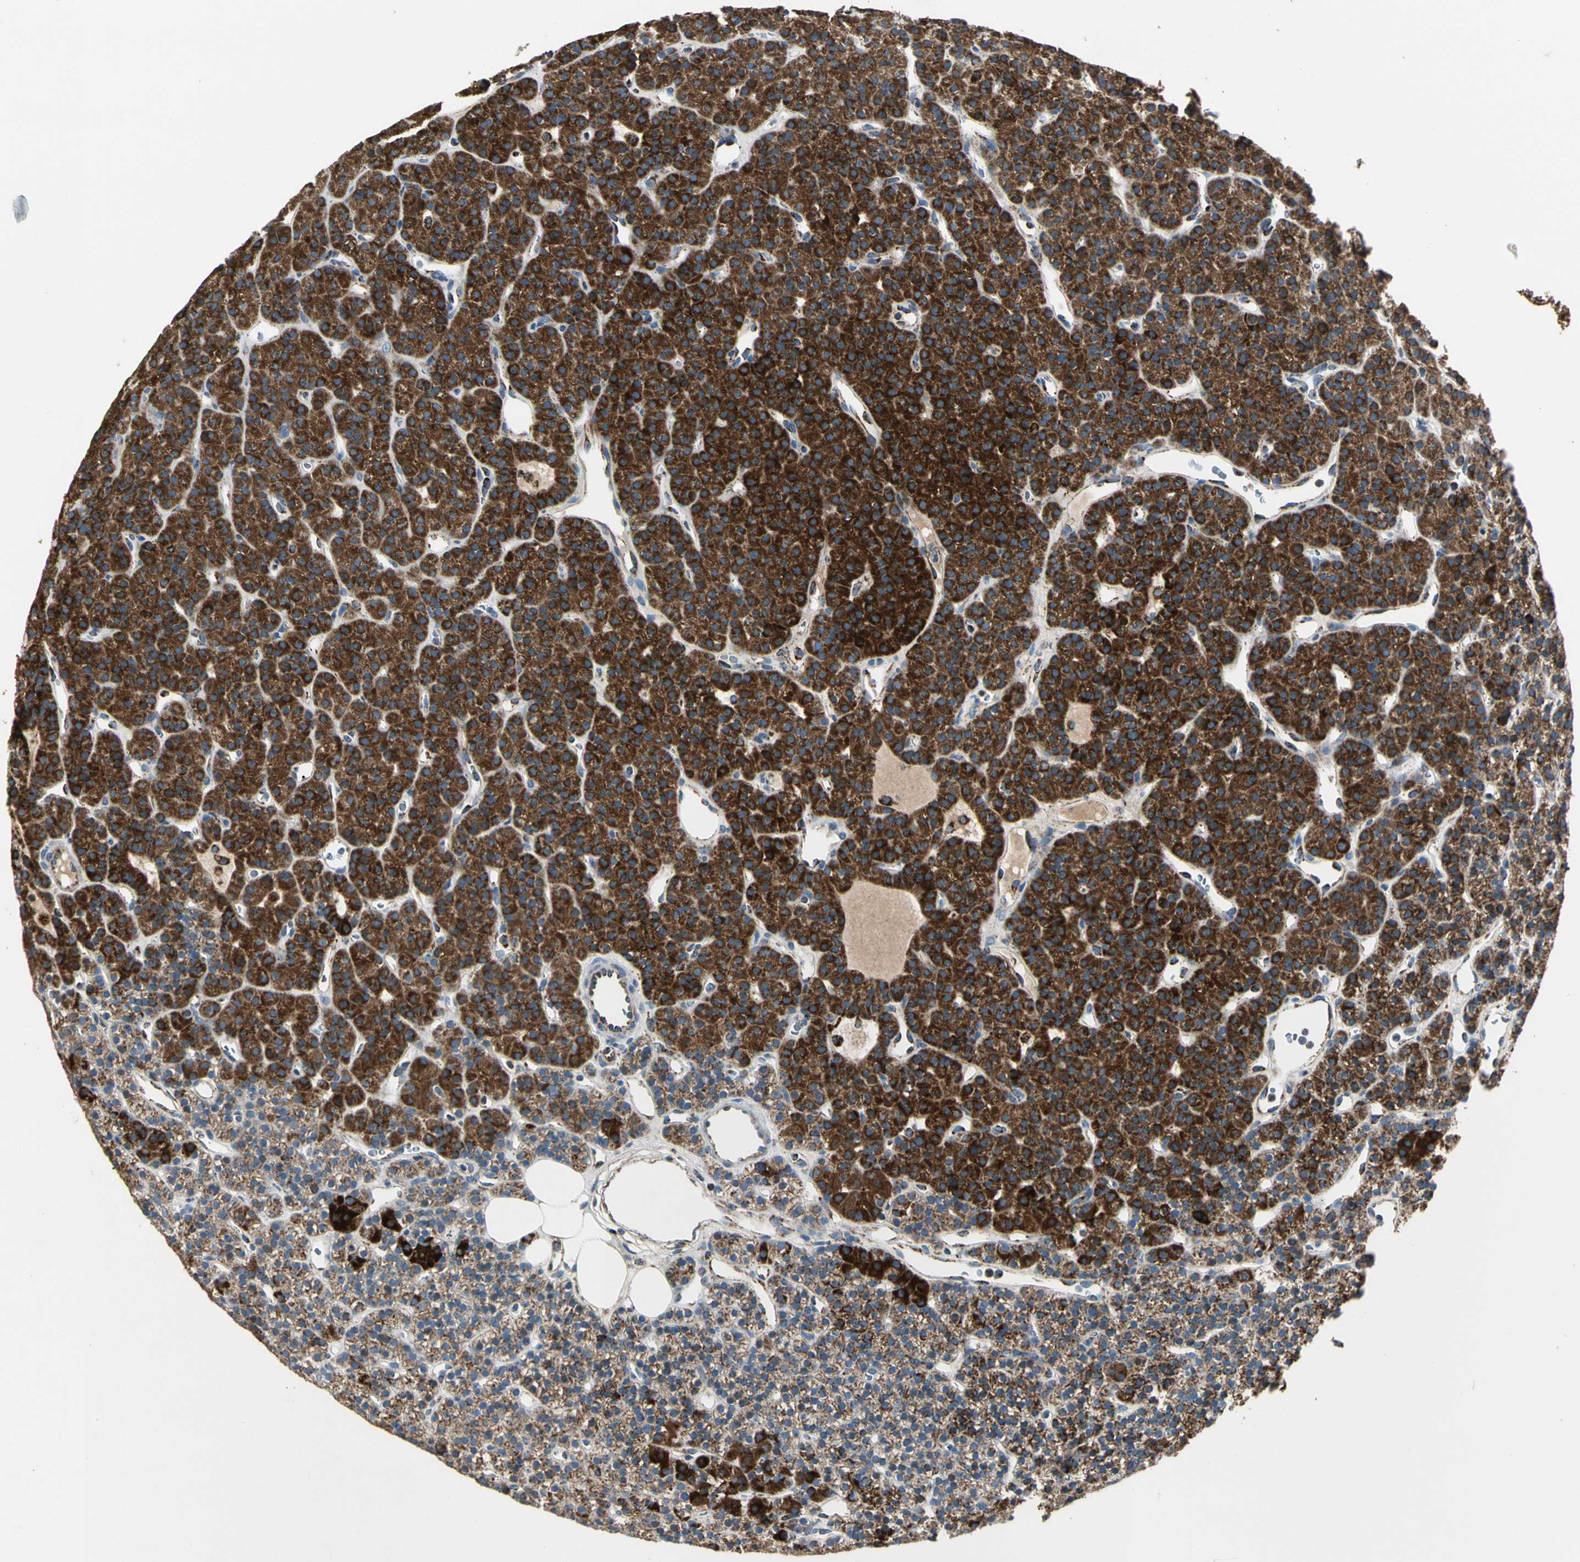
{"staining": {"intensity": "strong", "quantity": ">75%", "location": "cytoplasmic/membranous"}, "tissue": "parathyroid gland", "cell_type": "Glandular cells", "image_type": "normal", "snomed": [{"axis": "morphology", "description": "Normal tissue, NOS"}, {"axis": "morphology", "description": "Hyperplasia, NOS"}, {"axis": "topography", "description": "Parathyroid gland"}], "caption": "Immunohistochemistry (IHC) staining of unremarkable parathyroid gland, which exhibits high levels of strong cytoplasmic/membranous positivity in about >75% of glandular cells indicating strong cytoplasmic/membranous protein expression. The staining was performed using DAB (brown) for protein detection and nuclei were counterstained in hematoxylin (blue).", "gene": "ME2", "patient": {"sex": "male", "age": 44}}